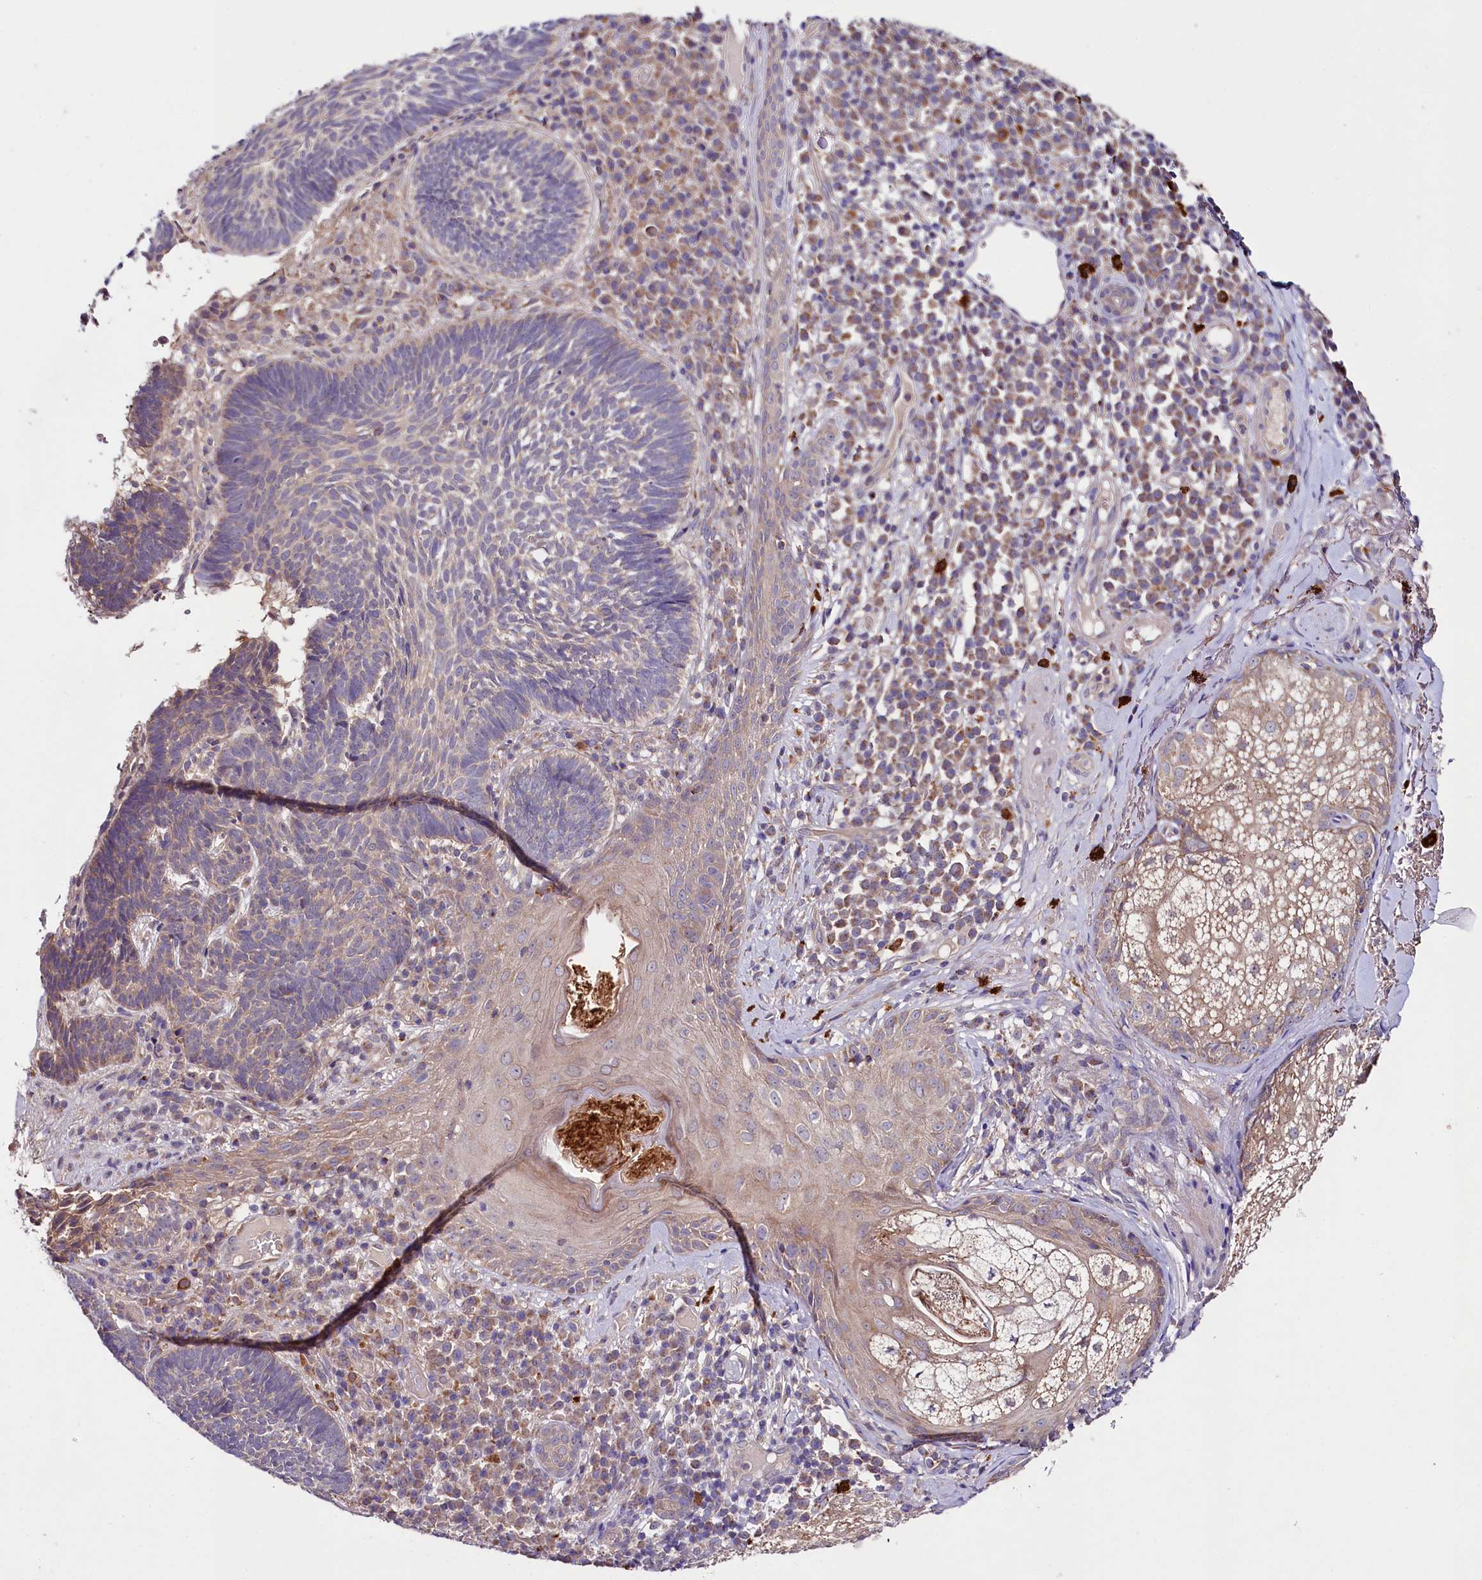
{"staining": {"intensity": "negative", "quantity": "none", "location": "none"}, "tissue": "skin cancer", "cell_type": "Tumor cells", "image_type": "cancer", "snomed": [{"axis": "morphology", "description": "Basal cell carcinoma"}, {"axis": "topography", "description": "Skin"}], "caption": "Histopathology image shows no protein expression in tumor cells of skin cancer tissue.", "gene": "ZNF45", "patient": {"sex": "male", "age": 88}}